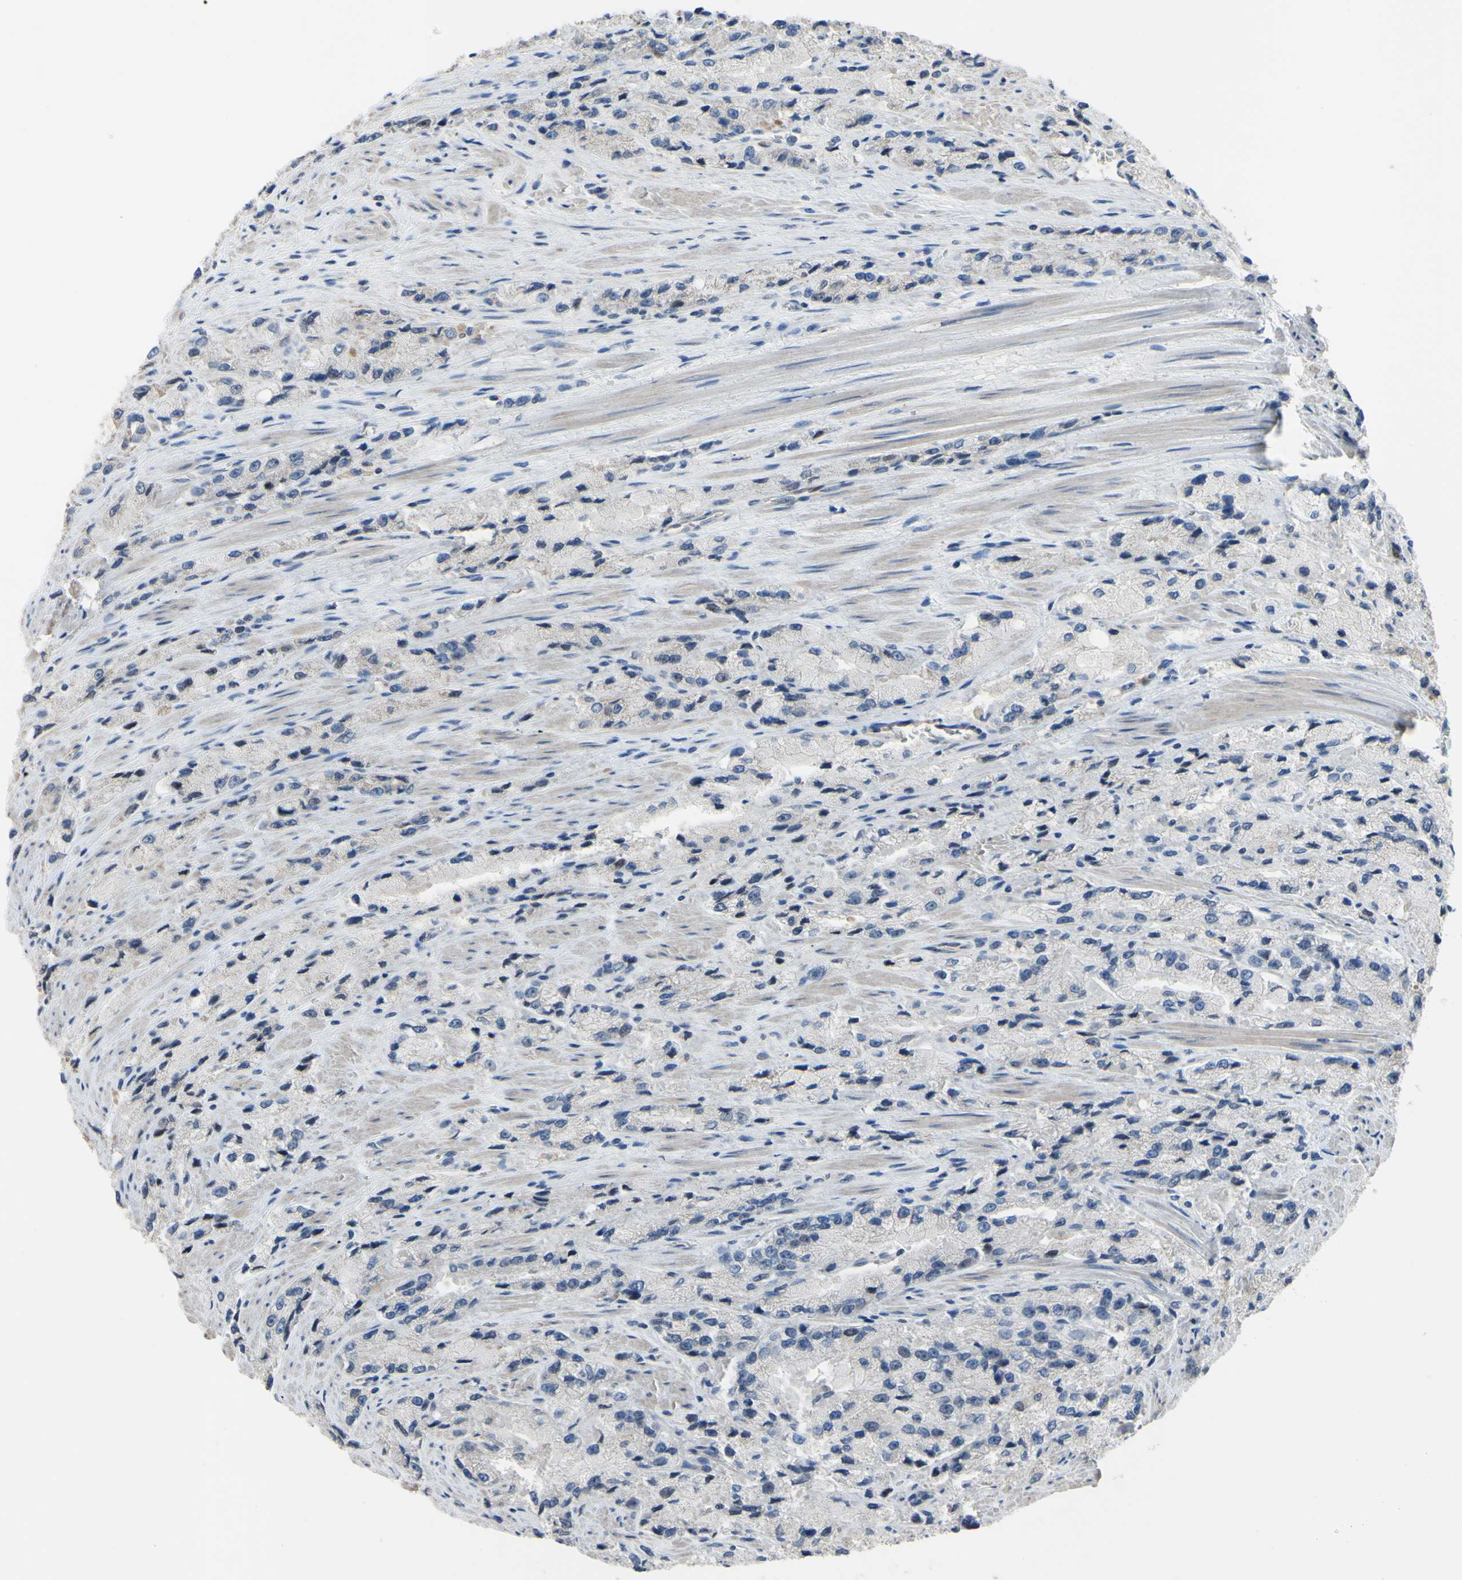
{"staining": {"intensity": "negative", "quantity": "none", "location": "none"}, "tissue": "prostate cancer", "cell_type": "Tumor cells", "image_type": "cancer", "snomed": [{"axis": "morphology", "description": "Adenocarcinoma, High grade"}, {"axis": "topography", "description": "Prostate"}], "caption": "The immunohistochemistry (IHC) photomicrograph has no significant staining in tumor cells of prostate cancer (adenocarcinoma (high-grade)) tissue.", "gene": "LHX9", "patient": {"sex": "male", "age": 58}}